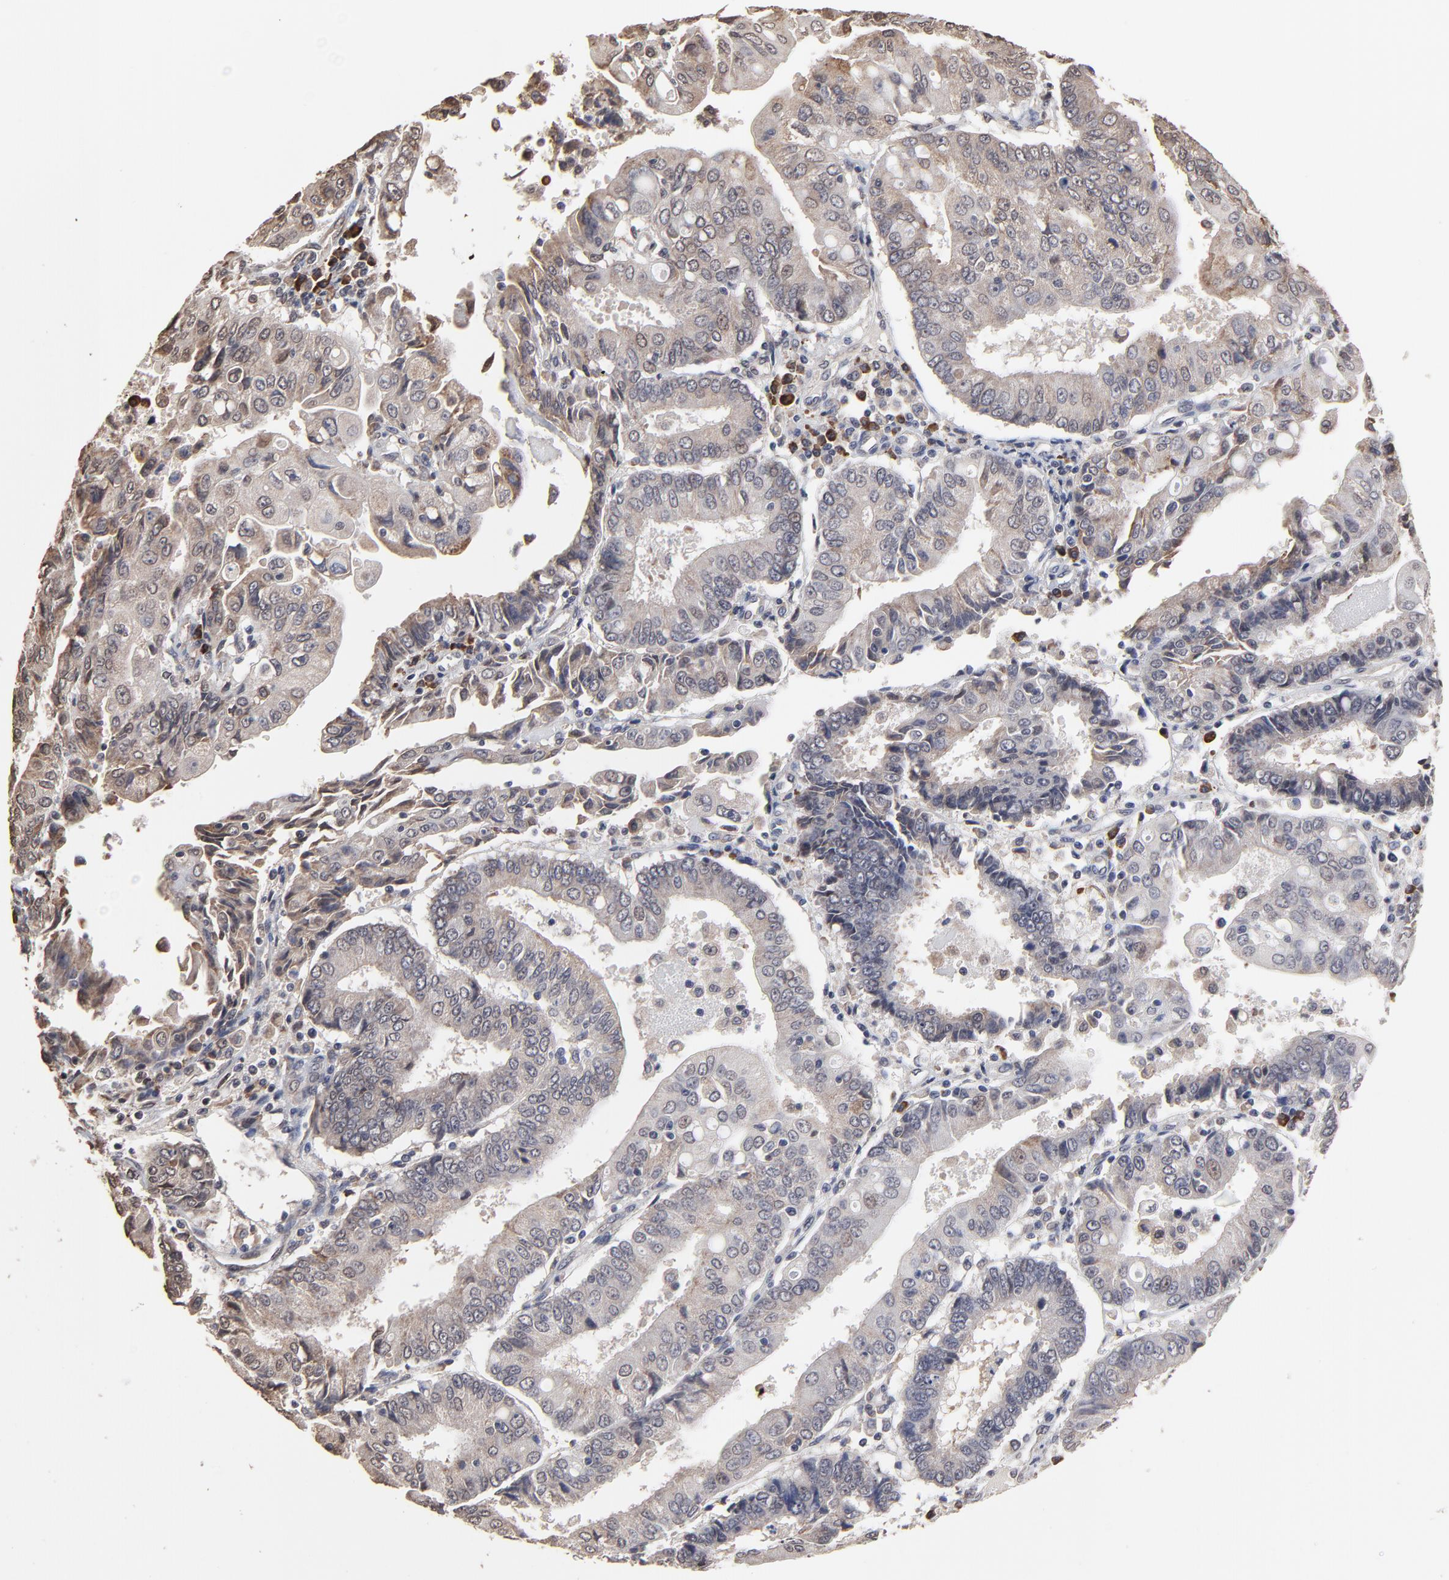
{"staining": {"intensity": "weak", "quantity": "<25%", "location": "cytoplasmic/membranous"}, "tissue": "endometrial cancer", "cell_type": "Tumor cells", "image_type": "cancer", "snomed": [{"axis": "morphology", "description": "Adenocarcinoma, NOS"}, {"axis": "topography", "description": "Endometrium"}], "caption": "Endometrial cancer was stained to show a protein in brown. There is no significant positivity in tumor cells. (Stains: DAB (3,3'-diaminobenzidine) IHC with hematoxylin counter stain, Microscopy: brightfield microscopy at high magnification).", "gene": "CHM", "patient": {"sex": "female", "age": 75}}